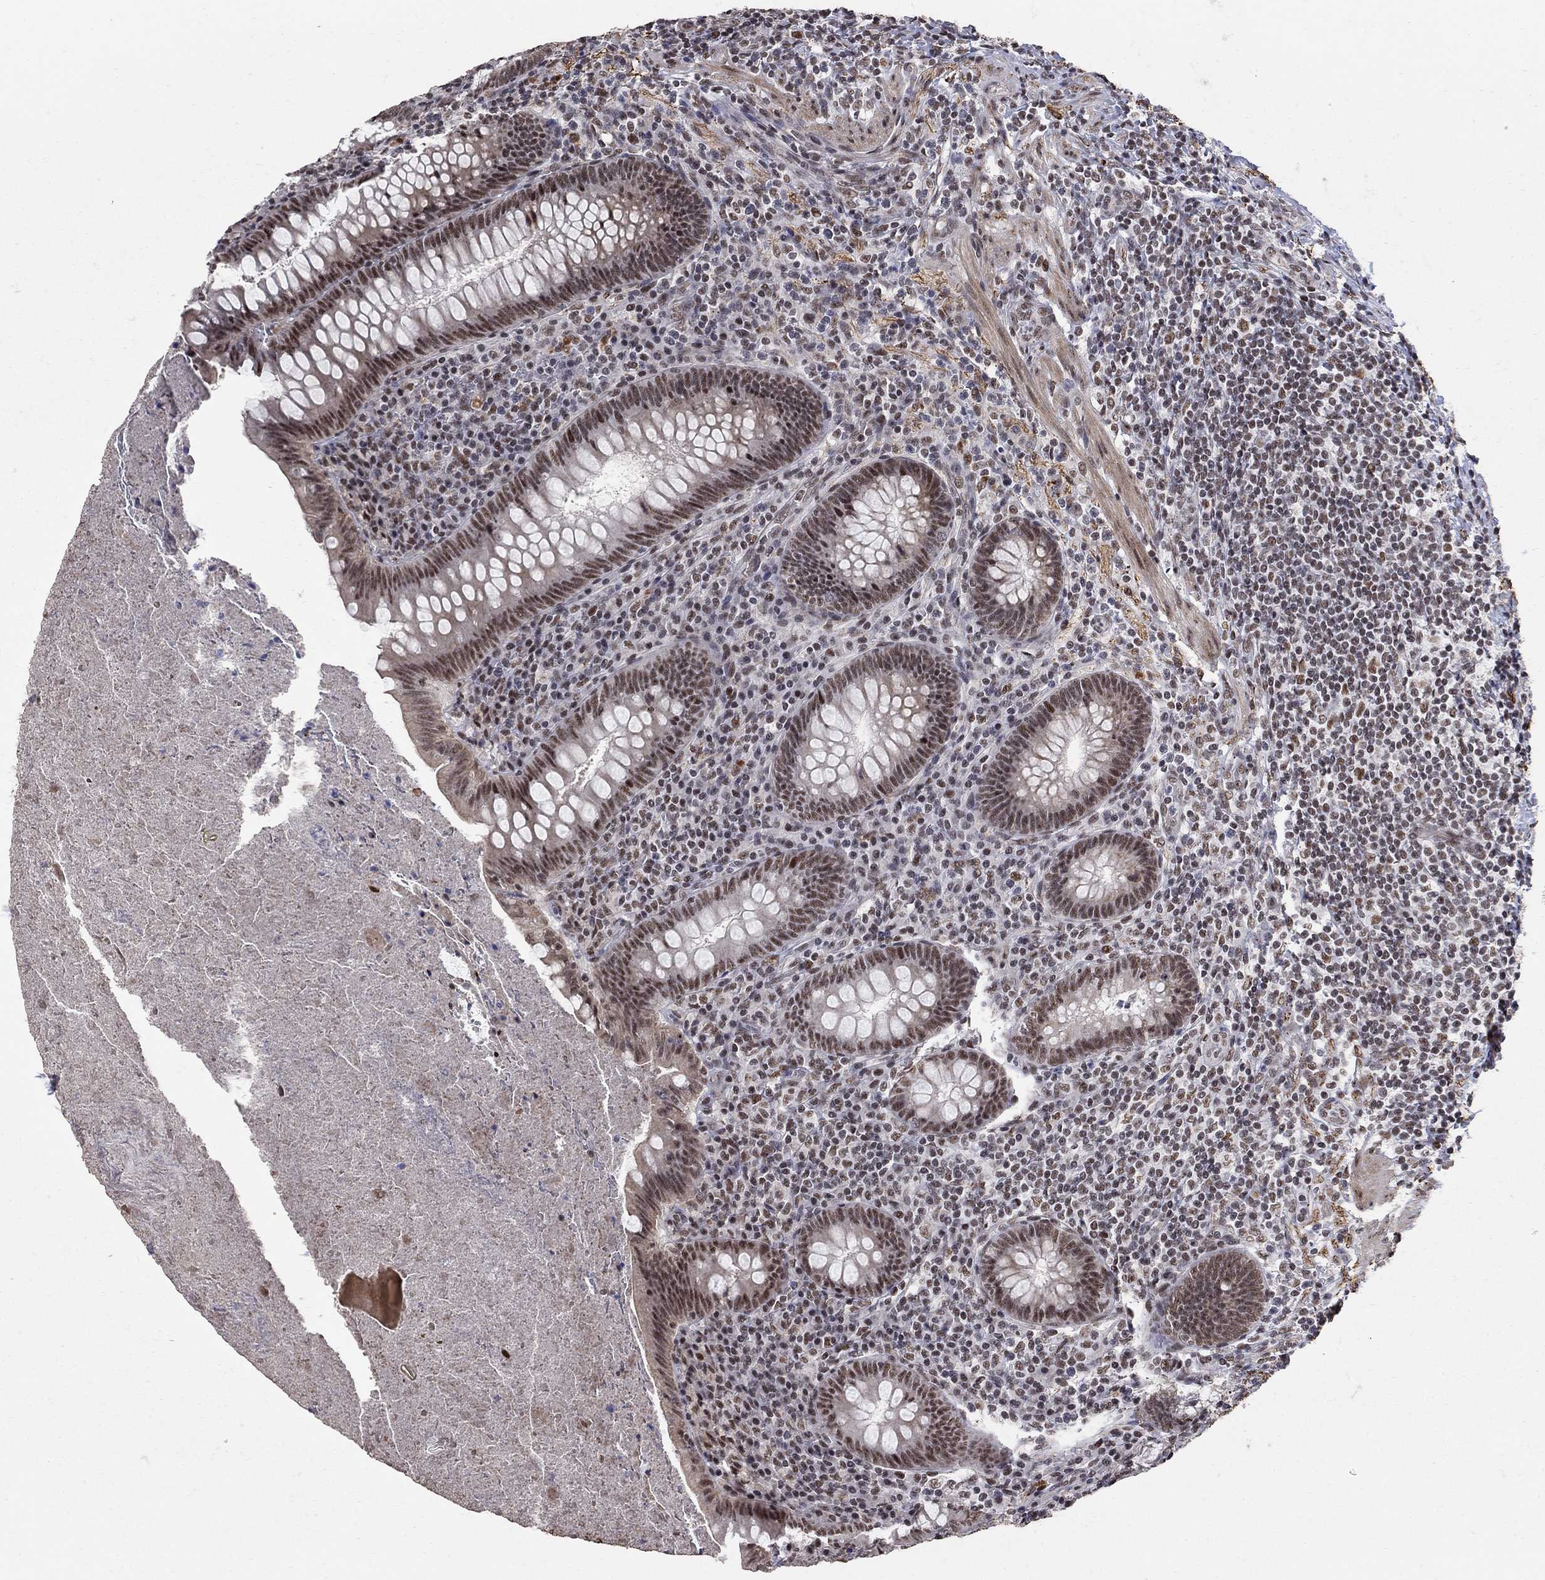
{"staining": {"intensity": "moderate", "quantity": "25%-75%", "location": "nuclear"}, "tissue": "appendix", "cell_type": "Glandular cells", "image_type": "normal", "snomed": [{"axis": "morphology", "description": "Normal tissue, NOS"}, {"axis": "topography", "description": "Appendix"}], "caption": "Appendix stained for a protein shows moderate nuclear positivity in glandular cells. Immunohistochemistry (ihc) stains the protein of interest in brown and the nuclei are stained blue.", "gene": "PNISR", "patient": {"sex": "male", "age": 47}}